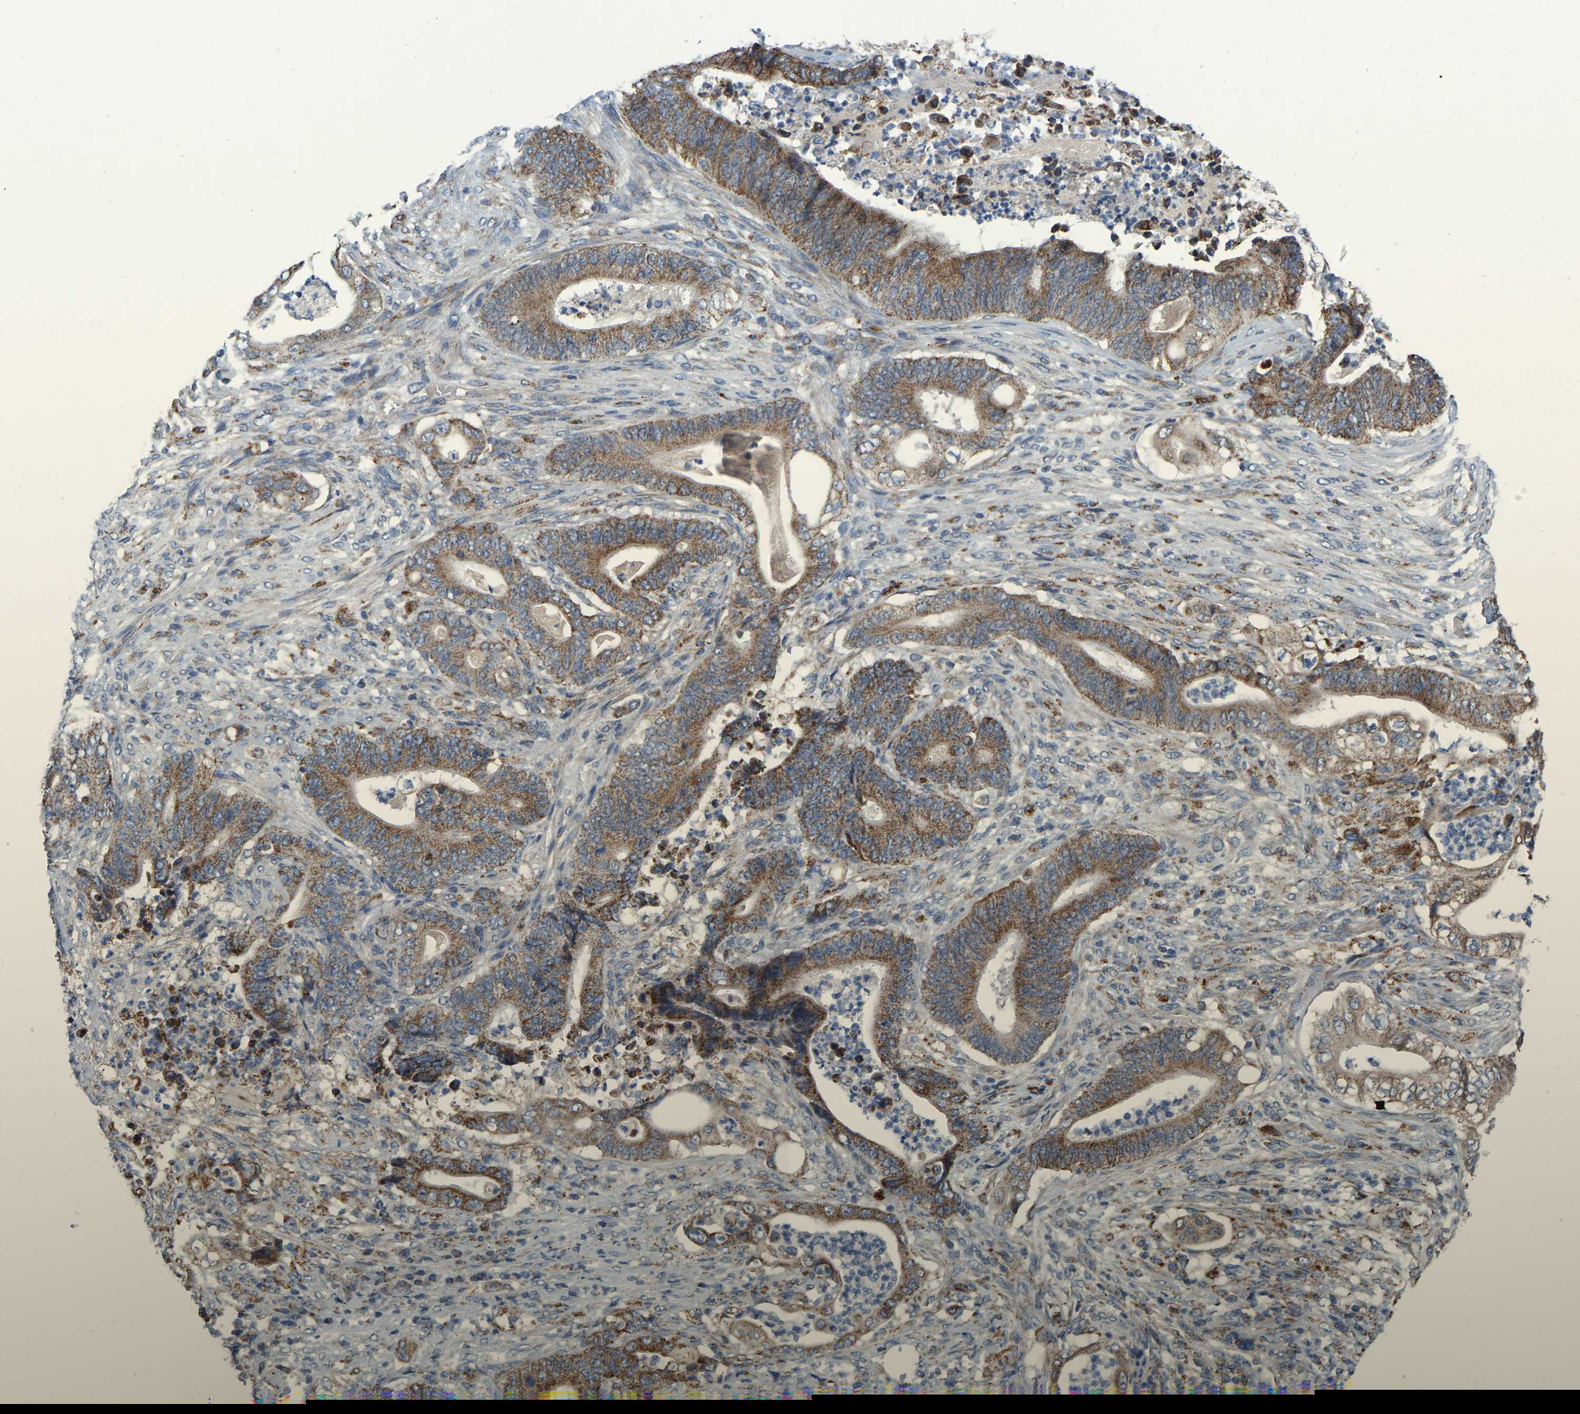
{"staining": {"intensity": "moderate", "quantity": ">75%", "location": "cytoplasmic/membranous"}, "tissue": "stomach cancer", "cell_type": "Tumor cells", "image_type": "cancer", "snomed": [{"axis": "morphology", "description": "Adenocarcinoma, NOS"}, {"axis": "topography", "description": "Stomach"}], "caption": "This micrograph reveals stomach cancer stained with IHC to label a protein in brown. The cytoplasmic/membranous of tumor cells show moderate positivity for the protein. Nuclei are counter-stained blue.", "gene": "BCL10", "patient": {"sex": "female", "age": 73}}